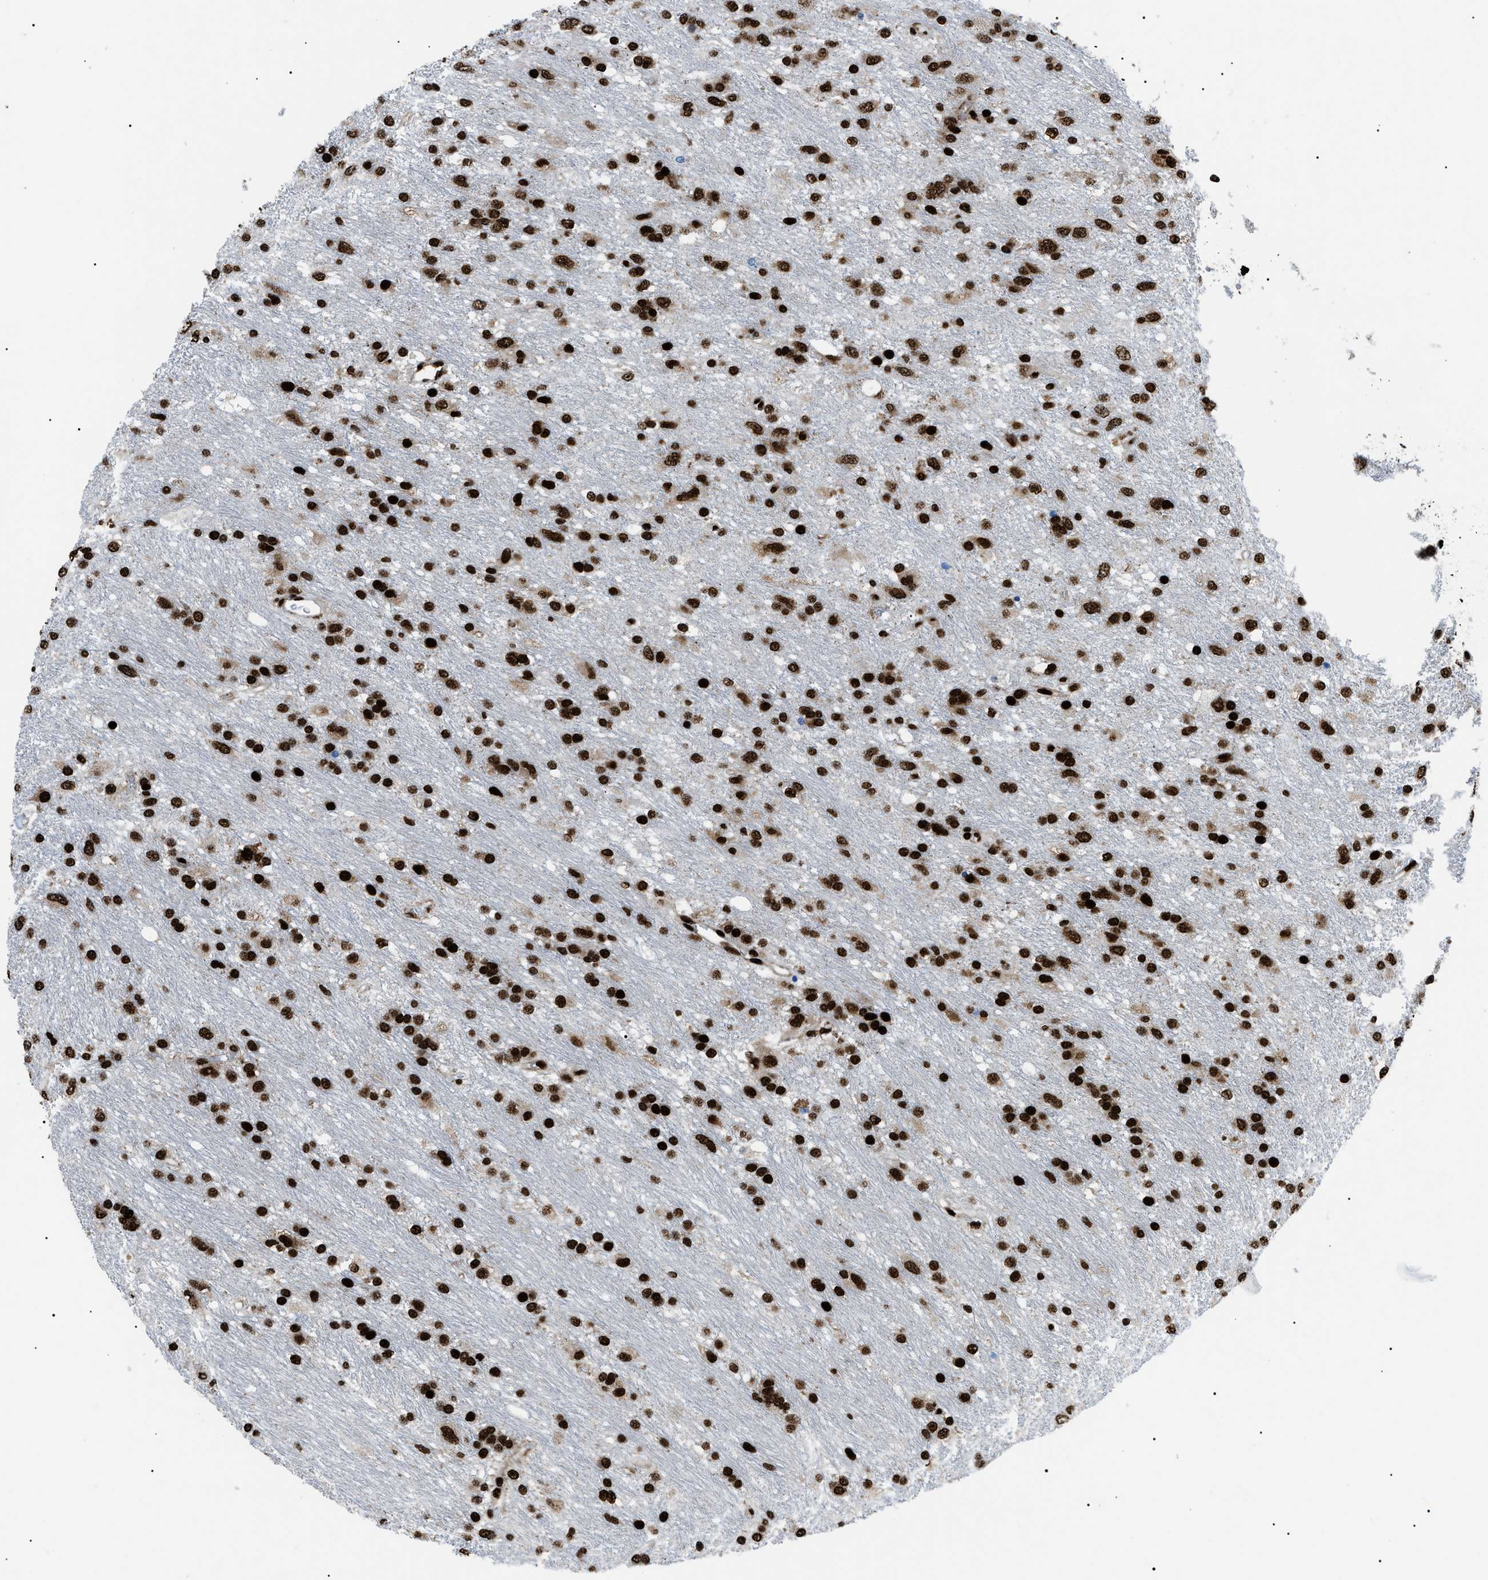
{"staining": {"intensity": "strong", "quantity": ">75%", "location": "nuclear"}, "tissue": "glioma", "cell_type": "Tumor cells", "image_type": "cancer", "snomed": [{"axis": "morphology", "description": "Glioma, malignant, Low grade"}, {"axis": "topography", "description": "Brain"}], "caption": "Tumor cells show high levels of strong nuclear staining in approximately >75% of cells in glioma.", "gene": "HNRNPK", "patient": {"sex": "male", "age": 77}}